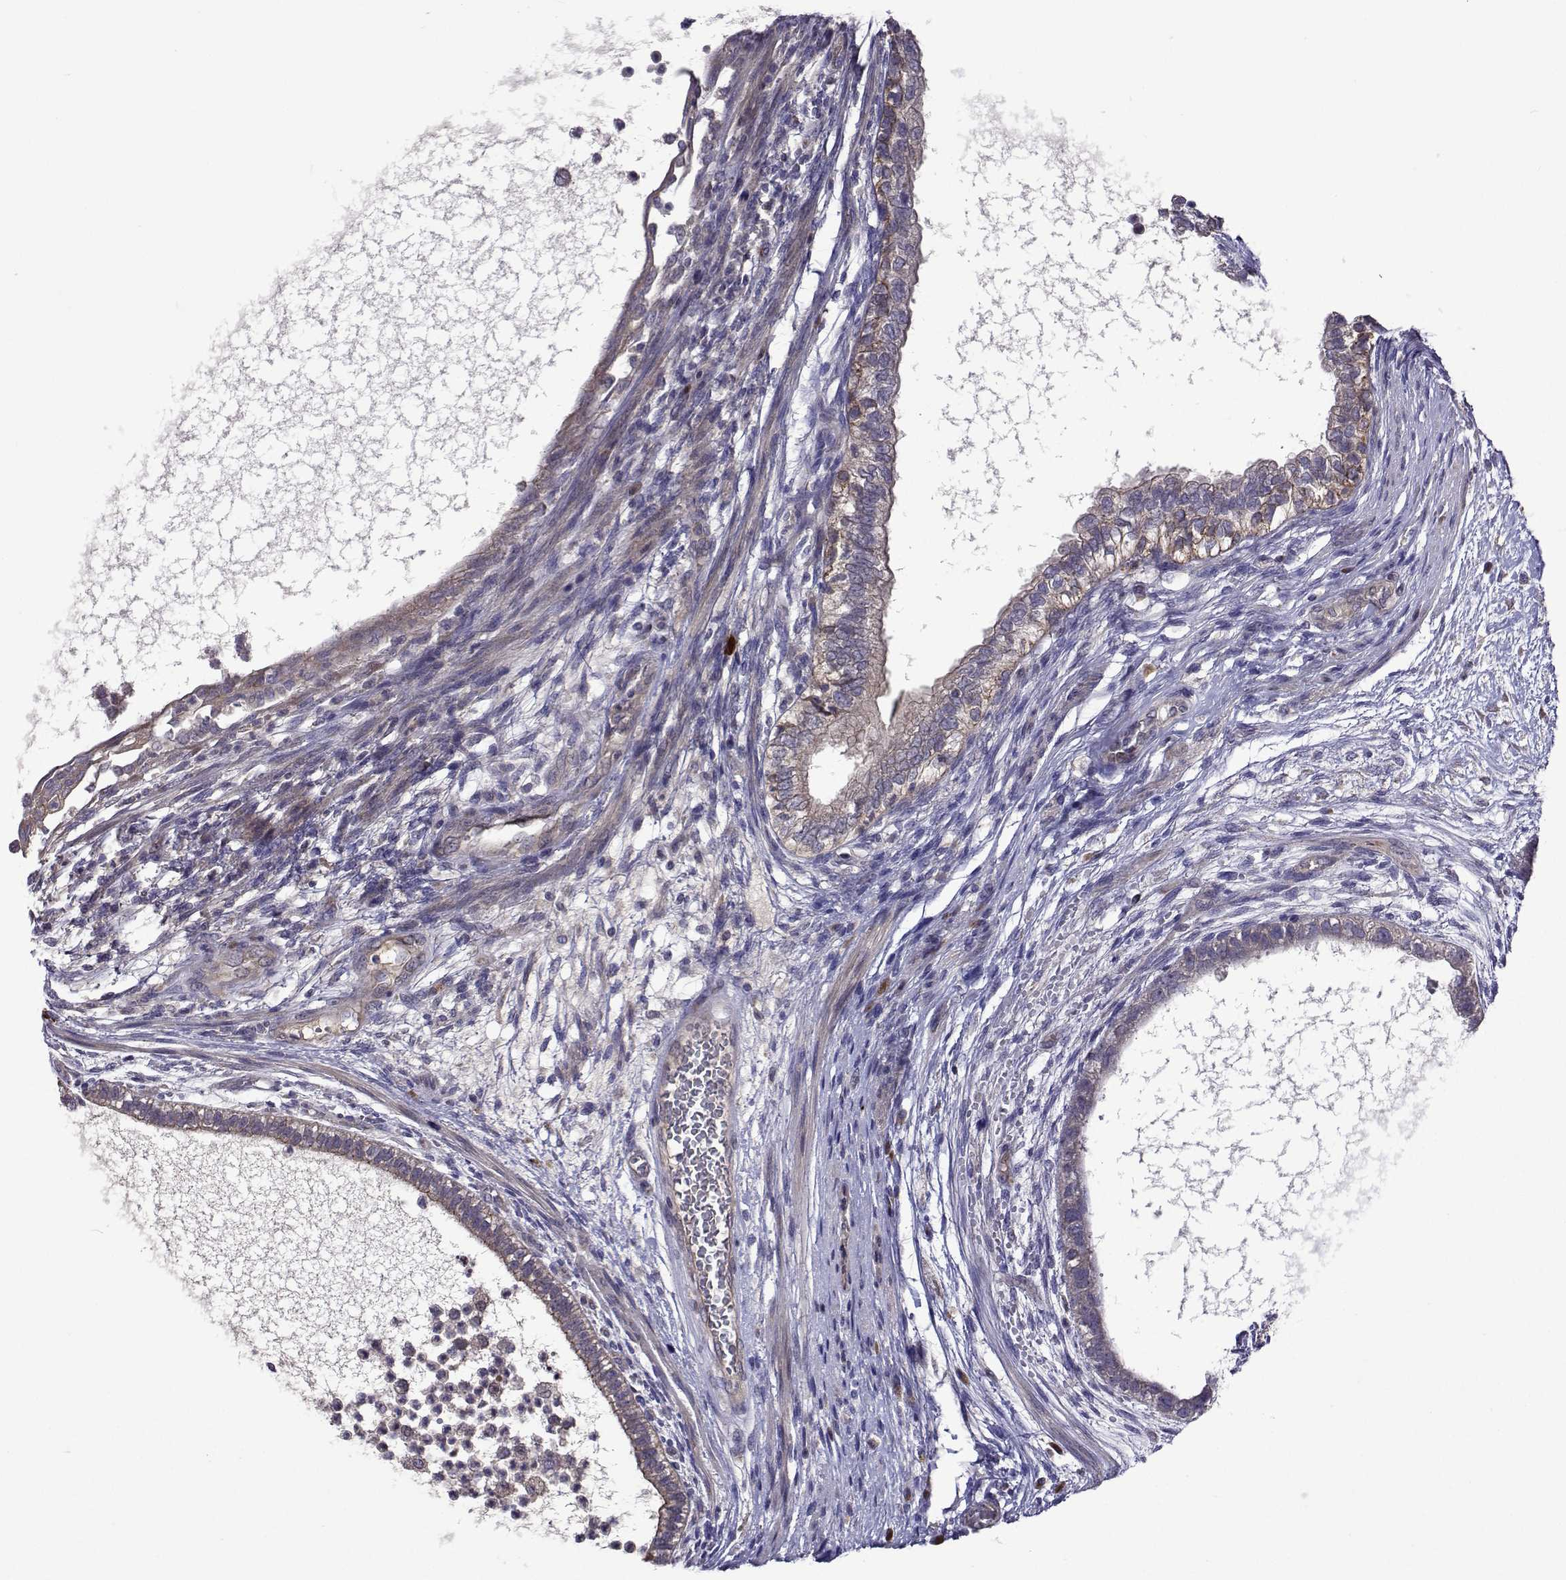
{"staining": {"intensity": "negative", "quantity": "none", "location": "none"}, "tissue": "testis cancer", "cell_type": "Tumor cells", "image_type": "cancer", "snomed": [{"axis": "morphology", "description": "Carcinoma, Embryonal, NOS"}, {"axis": "topography", "description": "Testis"}], "caption": "Embryonal carcinoma (testis) was stained to show a protein in brown. There is no significant expression in tumor cells.", "gene": "TARBP2", "patient": {"sex": "male", "age": 26}}